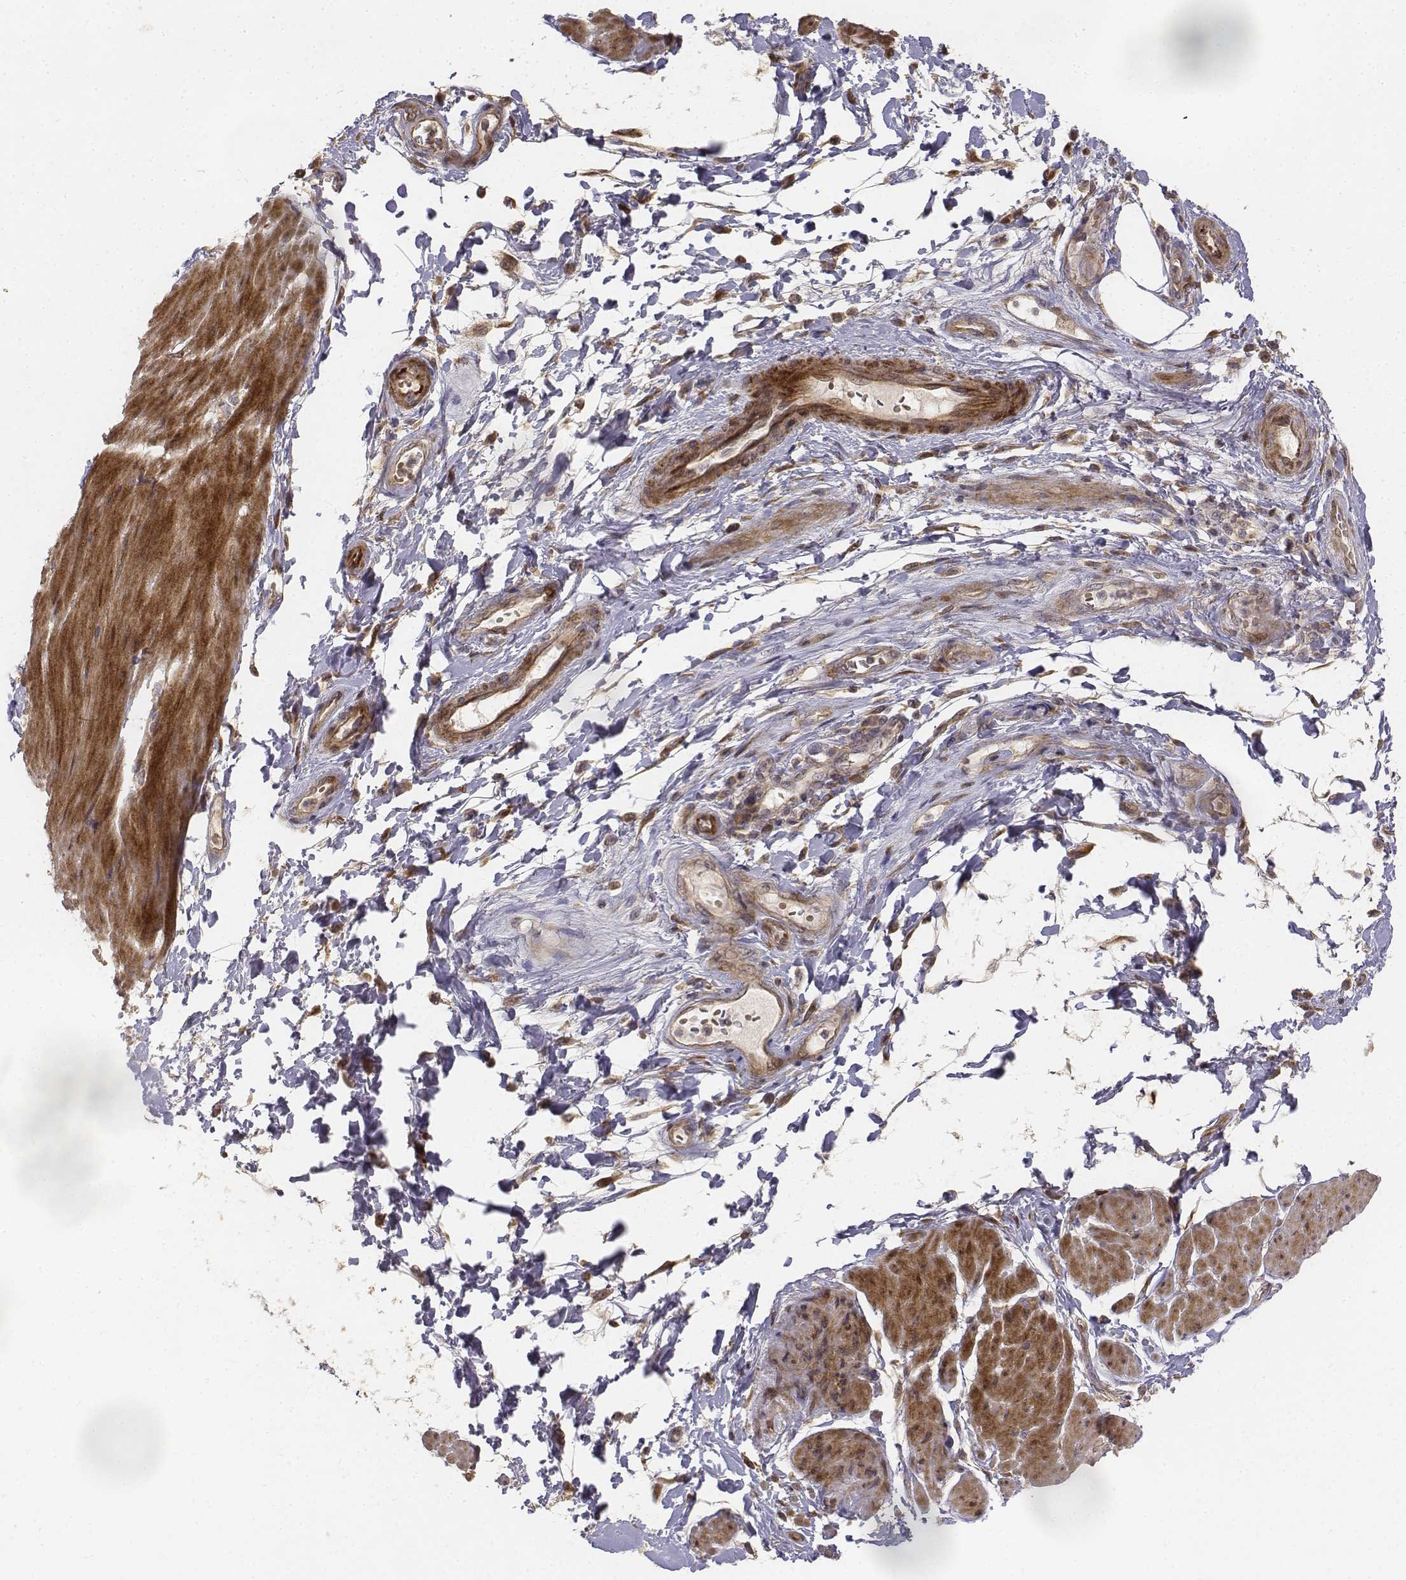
{"staining": {"intensity": "weak", "quantity": "<25%", "location": "cytoplasmic/membranous"}, "tissue": "adipose tissue", "cell_type": "Adipocytes", "image_type": "normal", "snomed": [{"axis": "morphology", "description": "Normal tissue, NOS"}, {"axis": "topography", "description": "Urinary bladder"}, {"axis": "topography", "description": "Peripheral nerve tissue"}], "caption": "Photomicrograph shows no significant protein staining in adipocytes of unremarkable adipose tissue. (DAB (3,3'-diaminobenzidine) immunohistochemistry (IHC) with hematoxylin counter stain).", "gene": "FBXO21", "patient": {"sex": "female", "age": 60}}